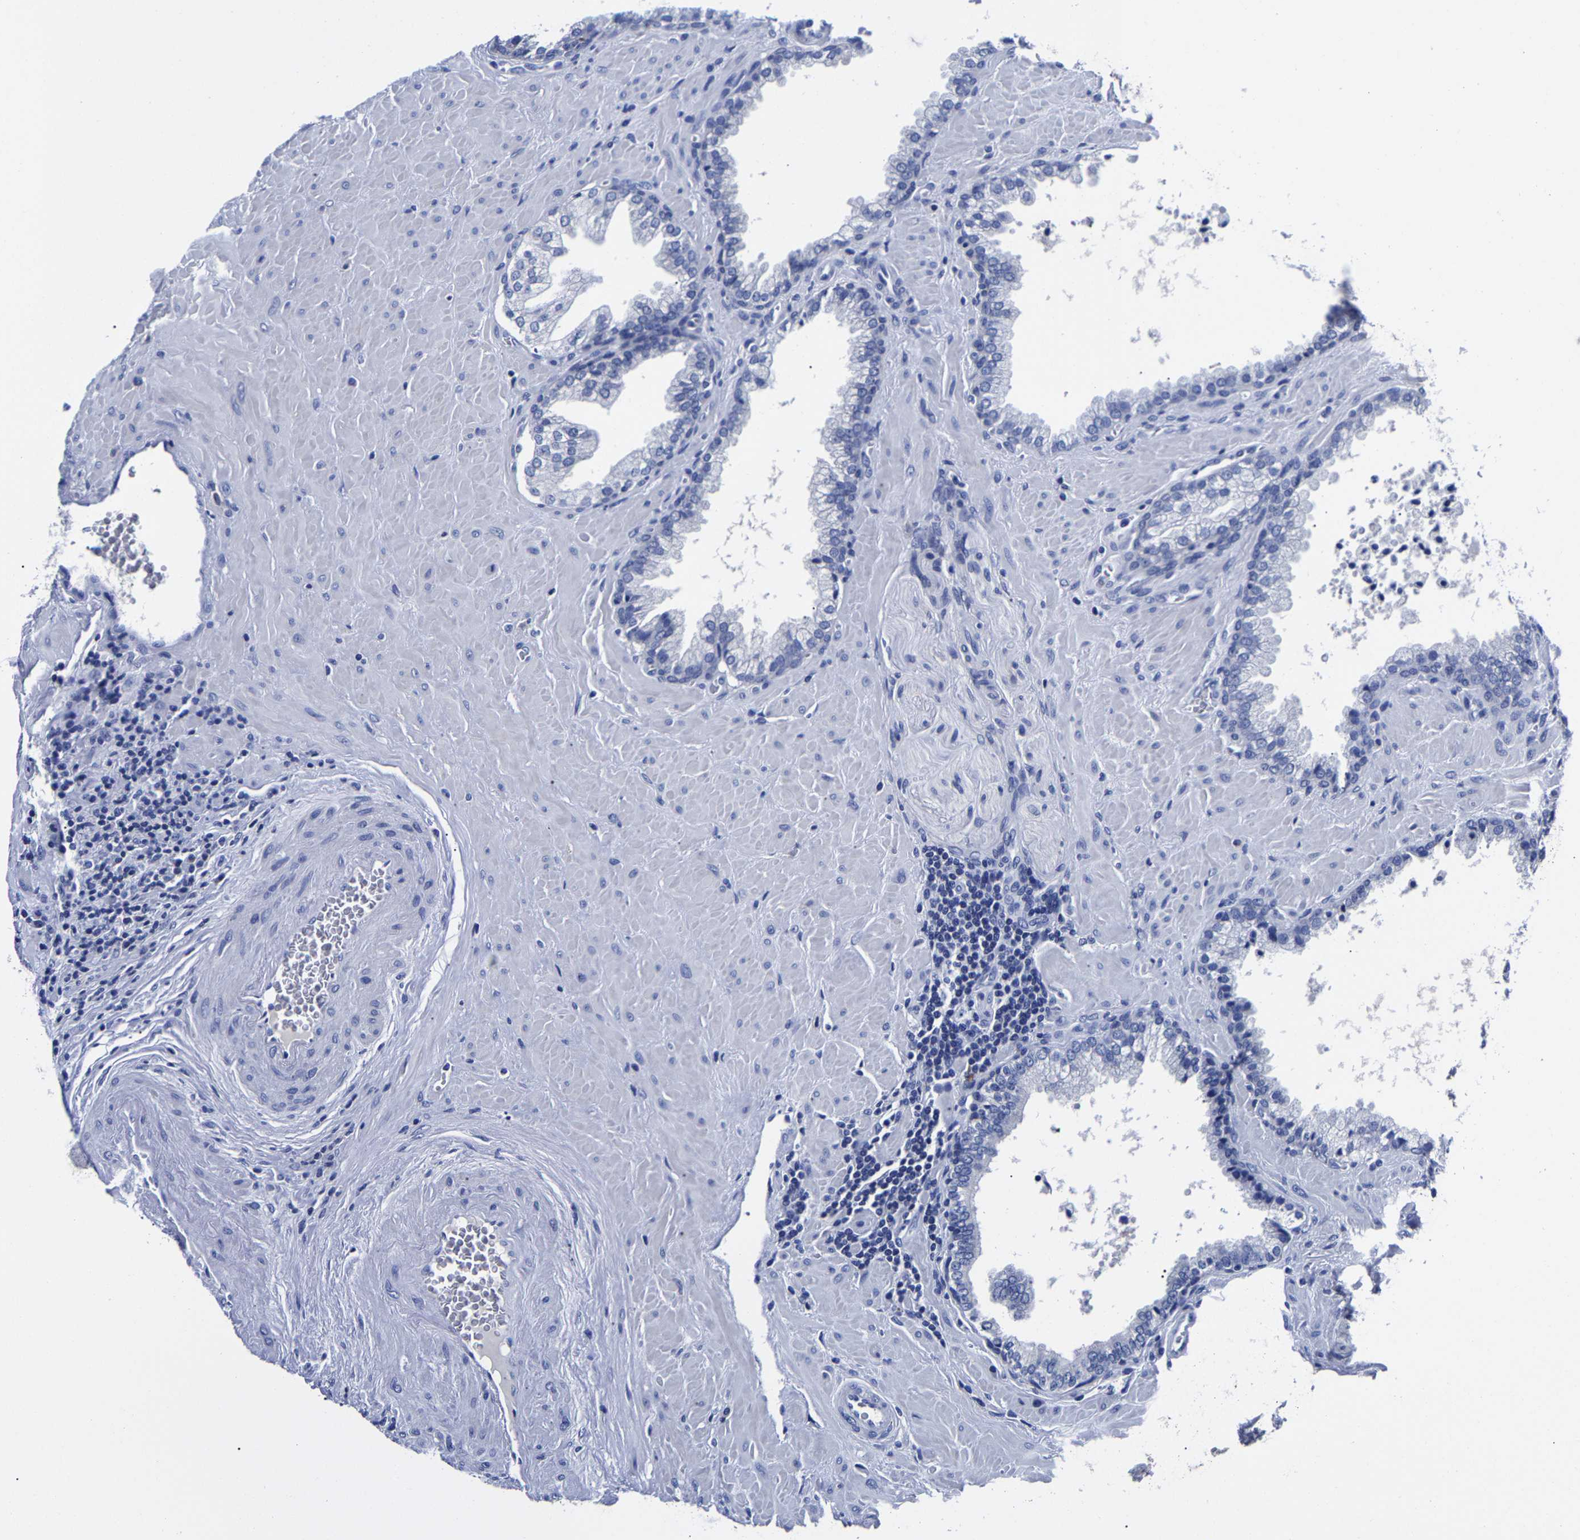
{"staining": {"intensity": "negative", "quantity": "none", "location": "none"}, "tissue": "prostate cancer", "cell_type": "Tumor cells", "image_type": "cancer", "snomed": [{"axis": "morphology", "description": "Adenocarcinoma, Low grade"}, {"axis": "topography", "description": "Prostate"}], "caption": "This is a photomicrograph of immunohistochemistry staining of prostate cancer (adenocarcinoma (low-grade)), which shows no staining in tumor cells. (DAB IHC visualized using brightfield microscopy, high magnification).", "gene": "CPA2", "patient": {"sex": "male", "age": 71}}